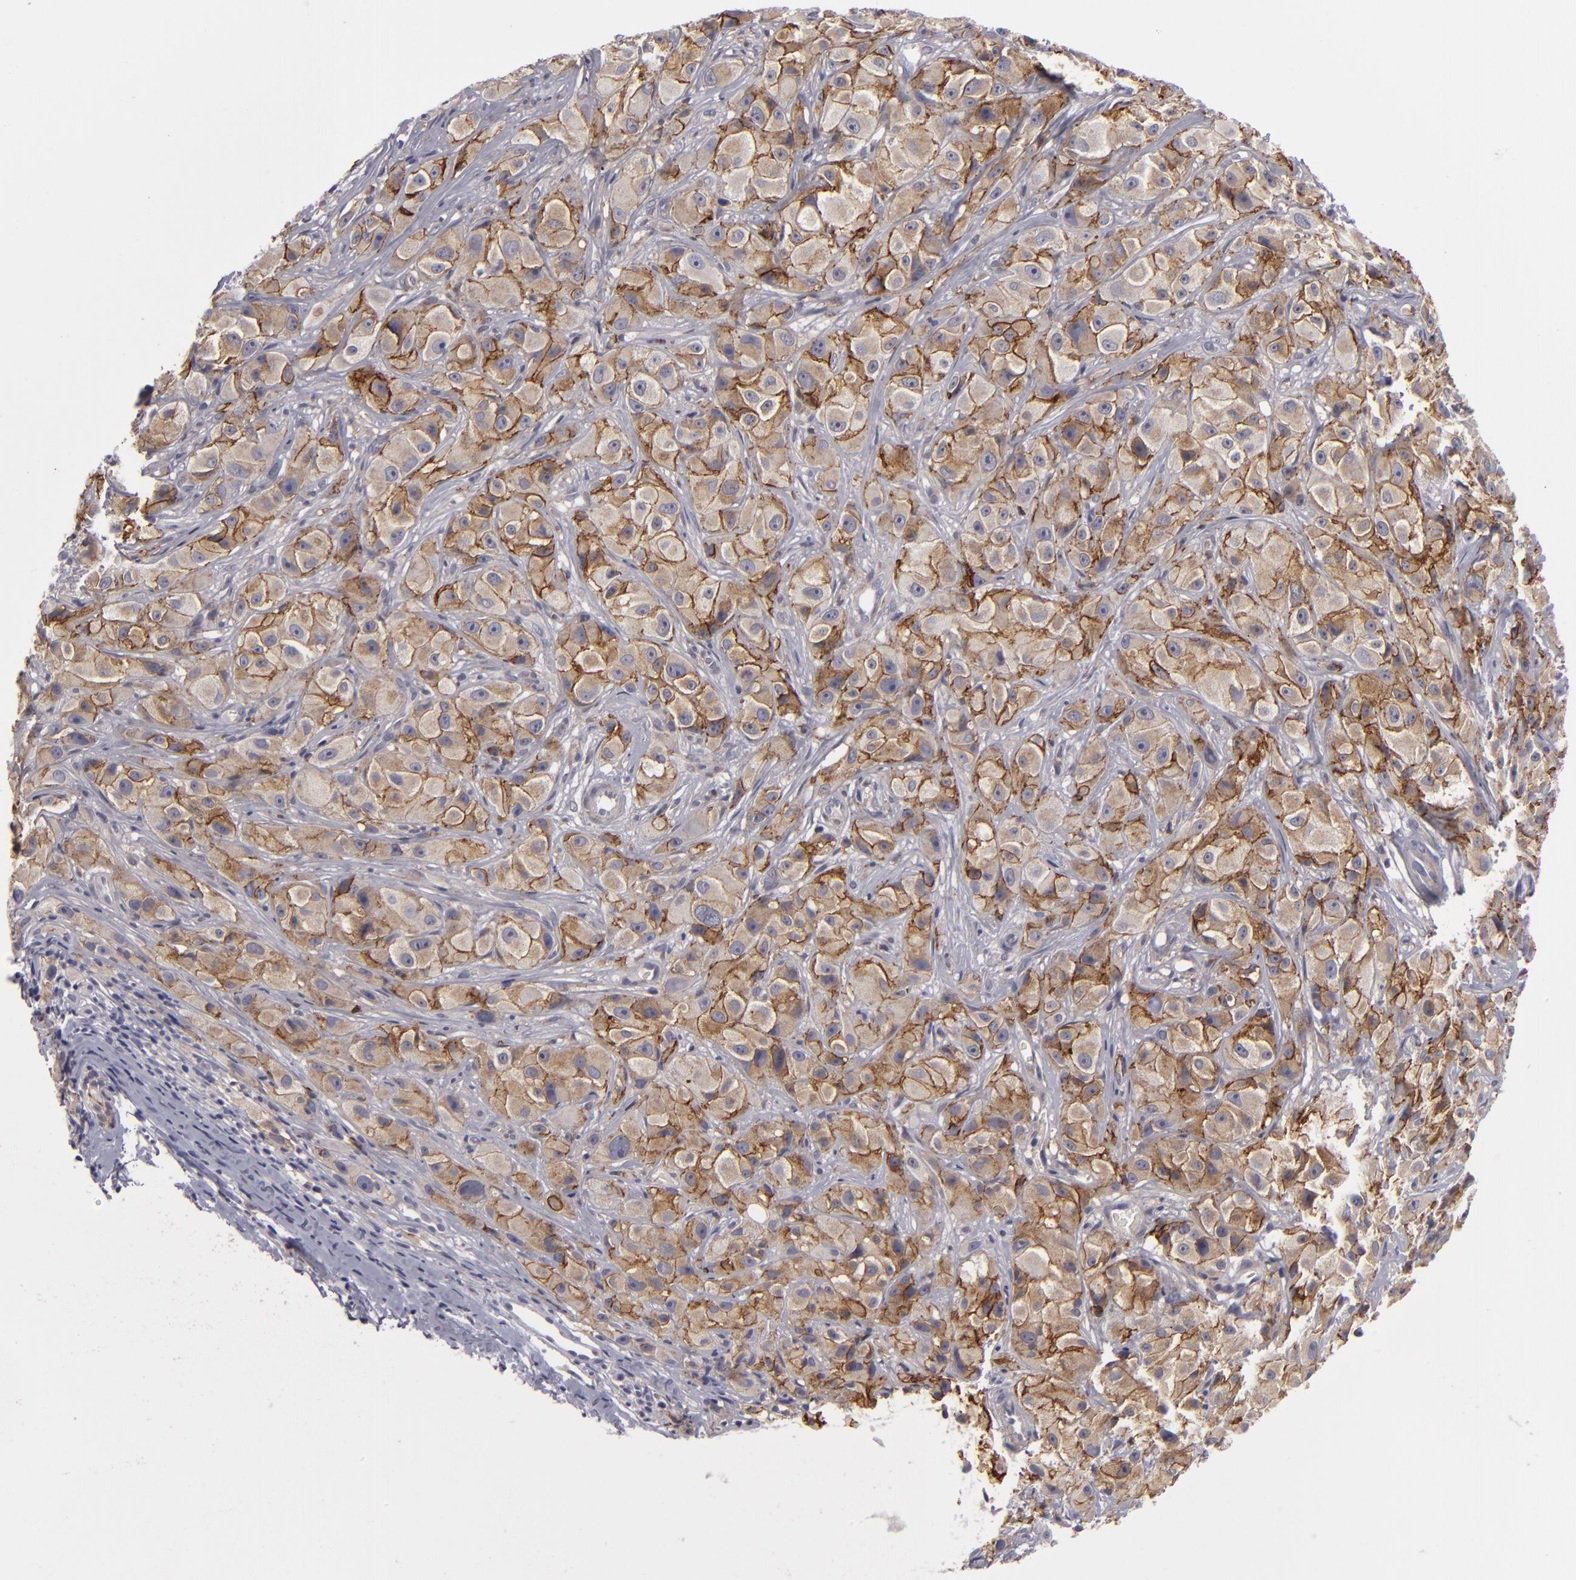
{"staining": {"intensity": "moderate", "quantity": ">75%", "location": "cytoplasmic/membranous"}, "tissue": "melanoma", "cell_type": "Tumor cells", "image_type": "cancer", "snomed": [{"axis": "morphology", "description": "Malignant melanoma, NOS"}, {"axis": "topography", "description": "Skin"}], "caption": "Immunohistochemistry (IHC) image of neoplastic tissue: human malignant melanoma stained using immunohistochemistry (IHC) shows medium levels of moderate protein expression localized specifically in the cytoplasmic/membranous of tumor cells, appearing as a cytoplasmic/membranous brown color.", "gene": "ALCAM", "patient": {"sex": "male", "age": 56}}